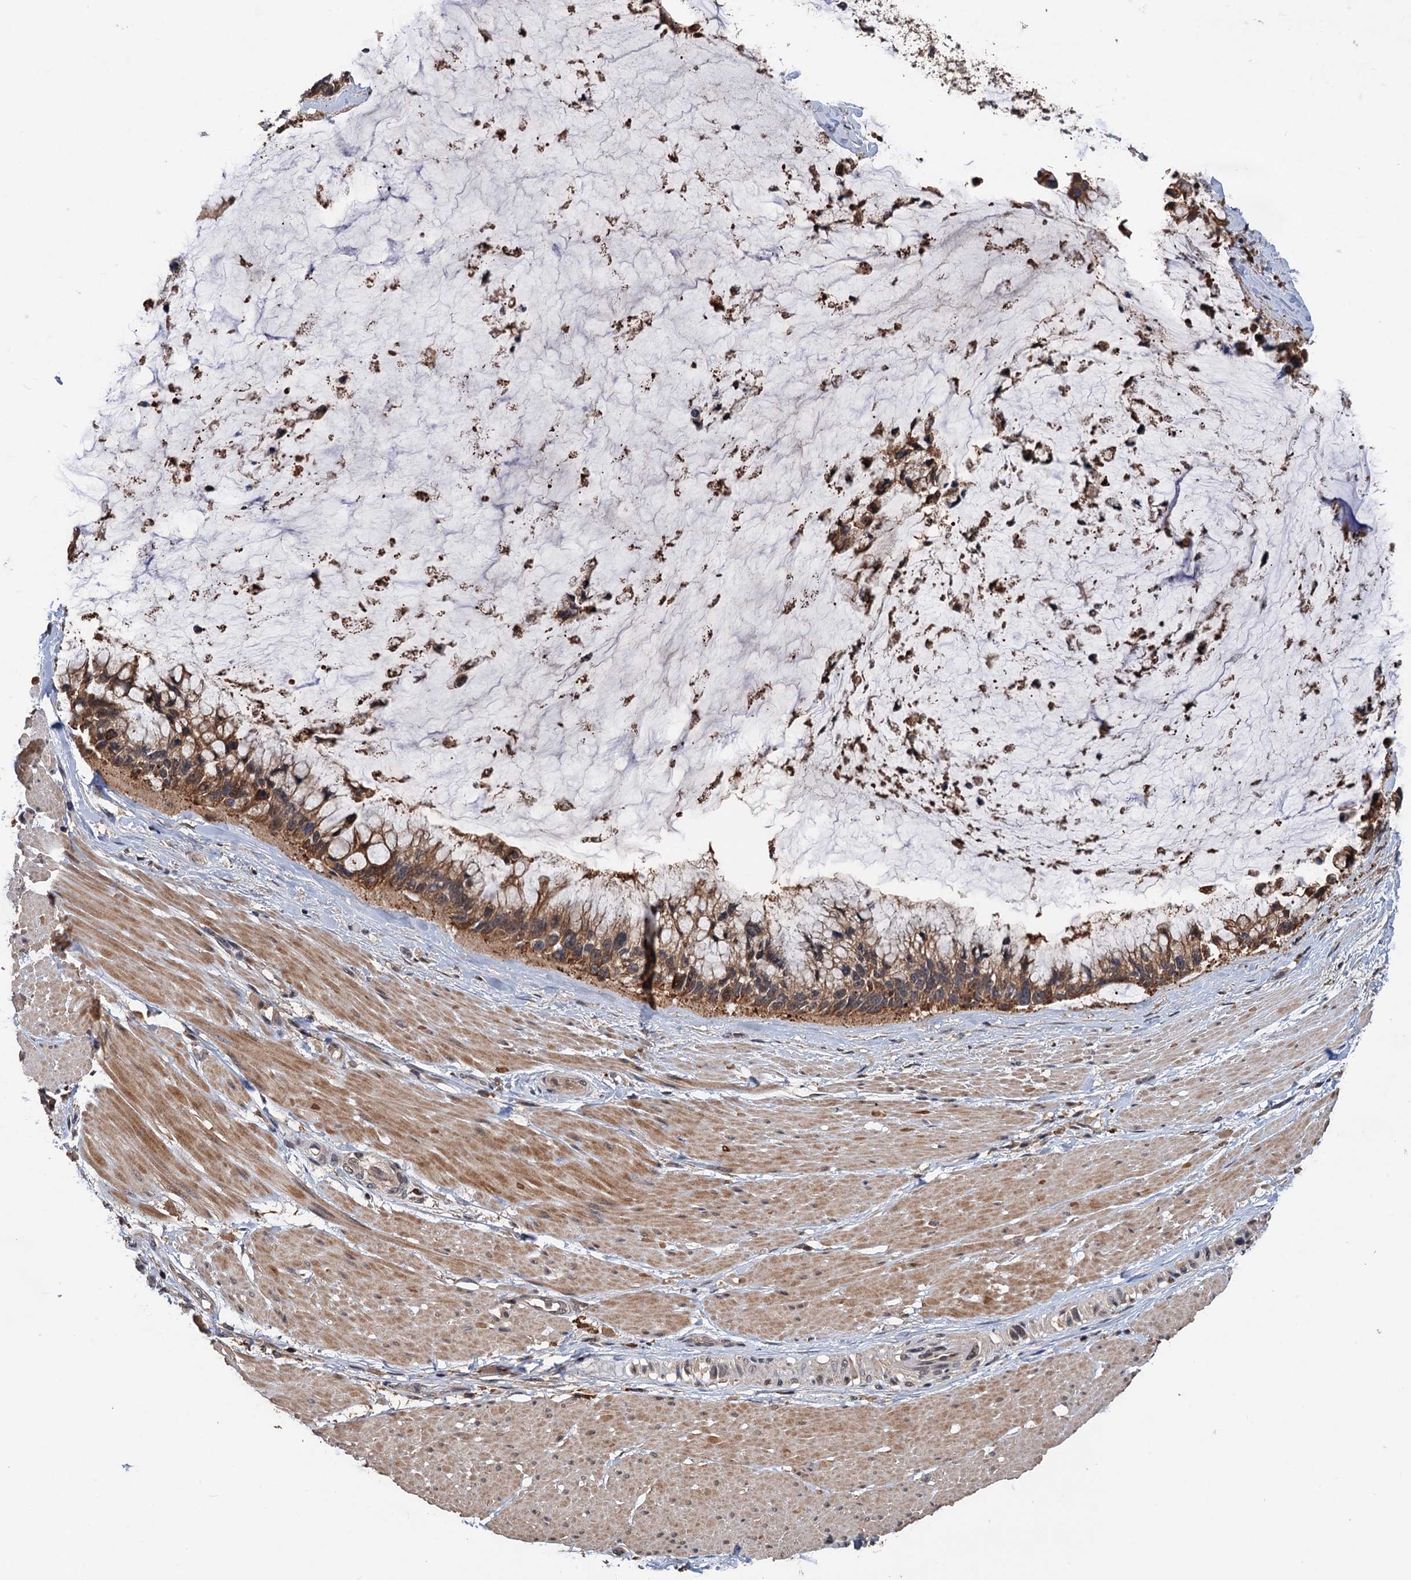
{"staining": {"intensity": "moderate", "quantity": ">75%", "location": "cytoplasmic/membranous"}, "tissue": "ovarian cancer", "cell_type": "Tumor cells", "image_type": "cancer", "snomed": [{"axis": "morphology", "description": "Cystadenocarcinoma, mucinous, NOS"}, {"axis": "topography", "description": "Ovary"}], "caption": "This image shows IHC staining of human ovarian cancer (mucinous cystadenocarcinoma), with medium moderate cytoplasmic/membranous staining in approximately >75% of tumor cells.", "gene": "ZNF438", "patient": {"sex": "female", "age": 39}}